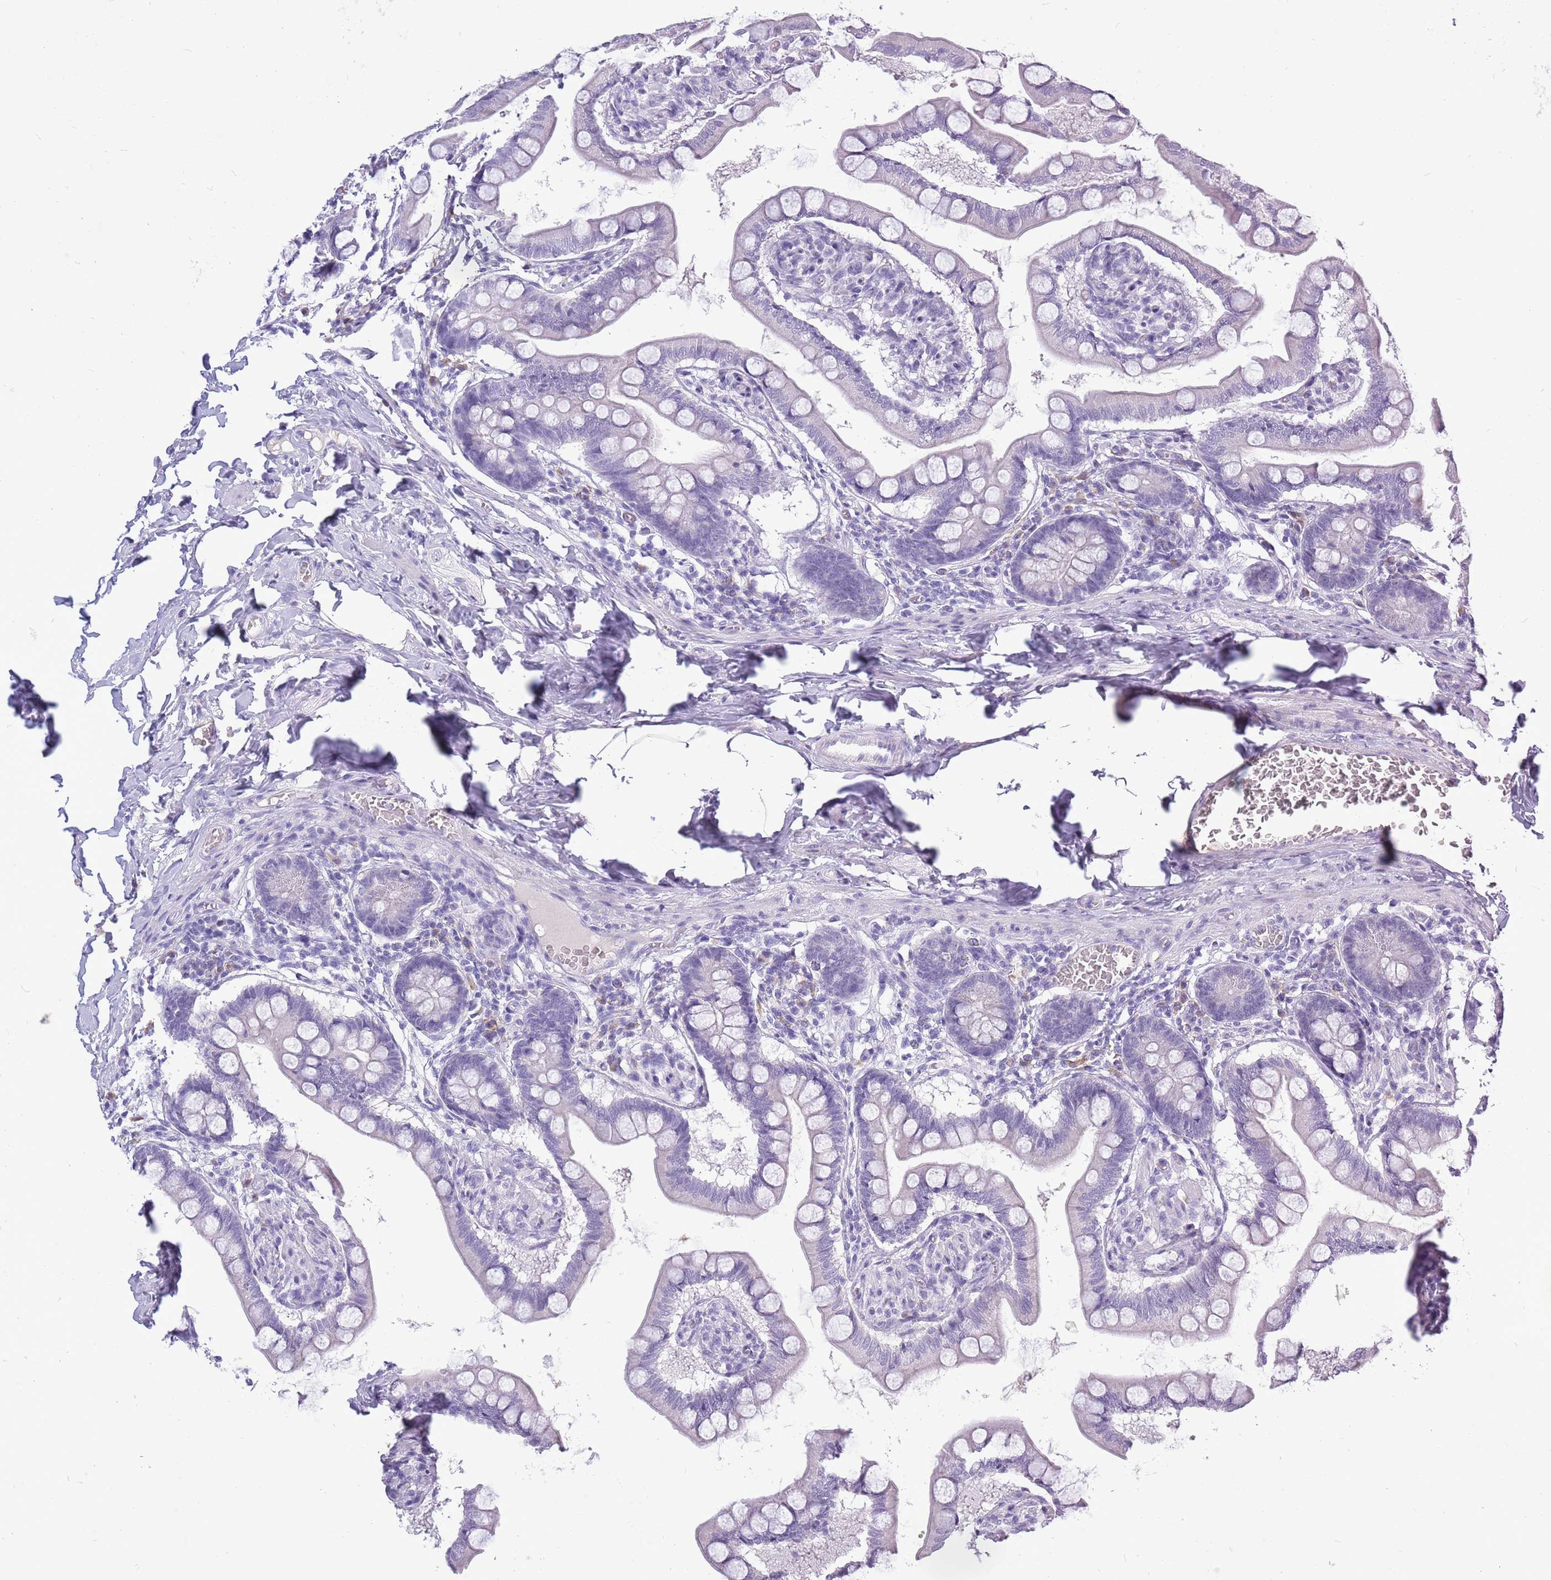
{"staining": {"intensity": "negative", "quantity": "none", "location": "none"}, "tissue": "small intestine", "cell_type": "Glandular cells", "image_type": "normal", "snomed": [{"axis": "morphology", "description": "Normal tissue, NOS"}, {"axis": "topography", "description": "Small intestine"}], "caption": "High power microscopy histopathology image of an immunohistochemistry (IHC) photomicrograph of normal small intestine, revealing no significant staining in glandular cells.", "gene": "ZNF425", "patient": {"sex": "male", "age": 41}}